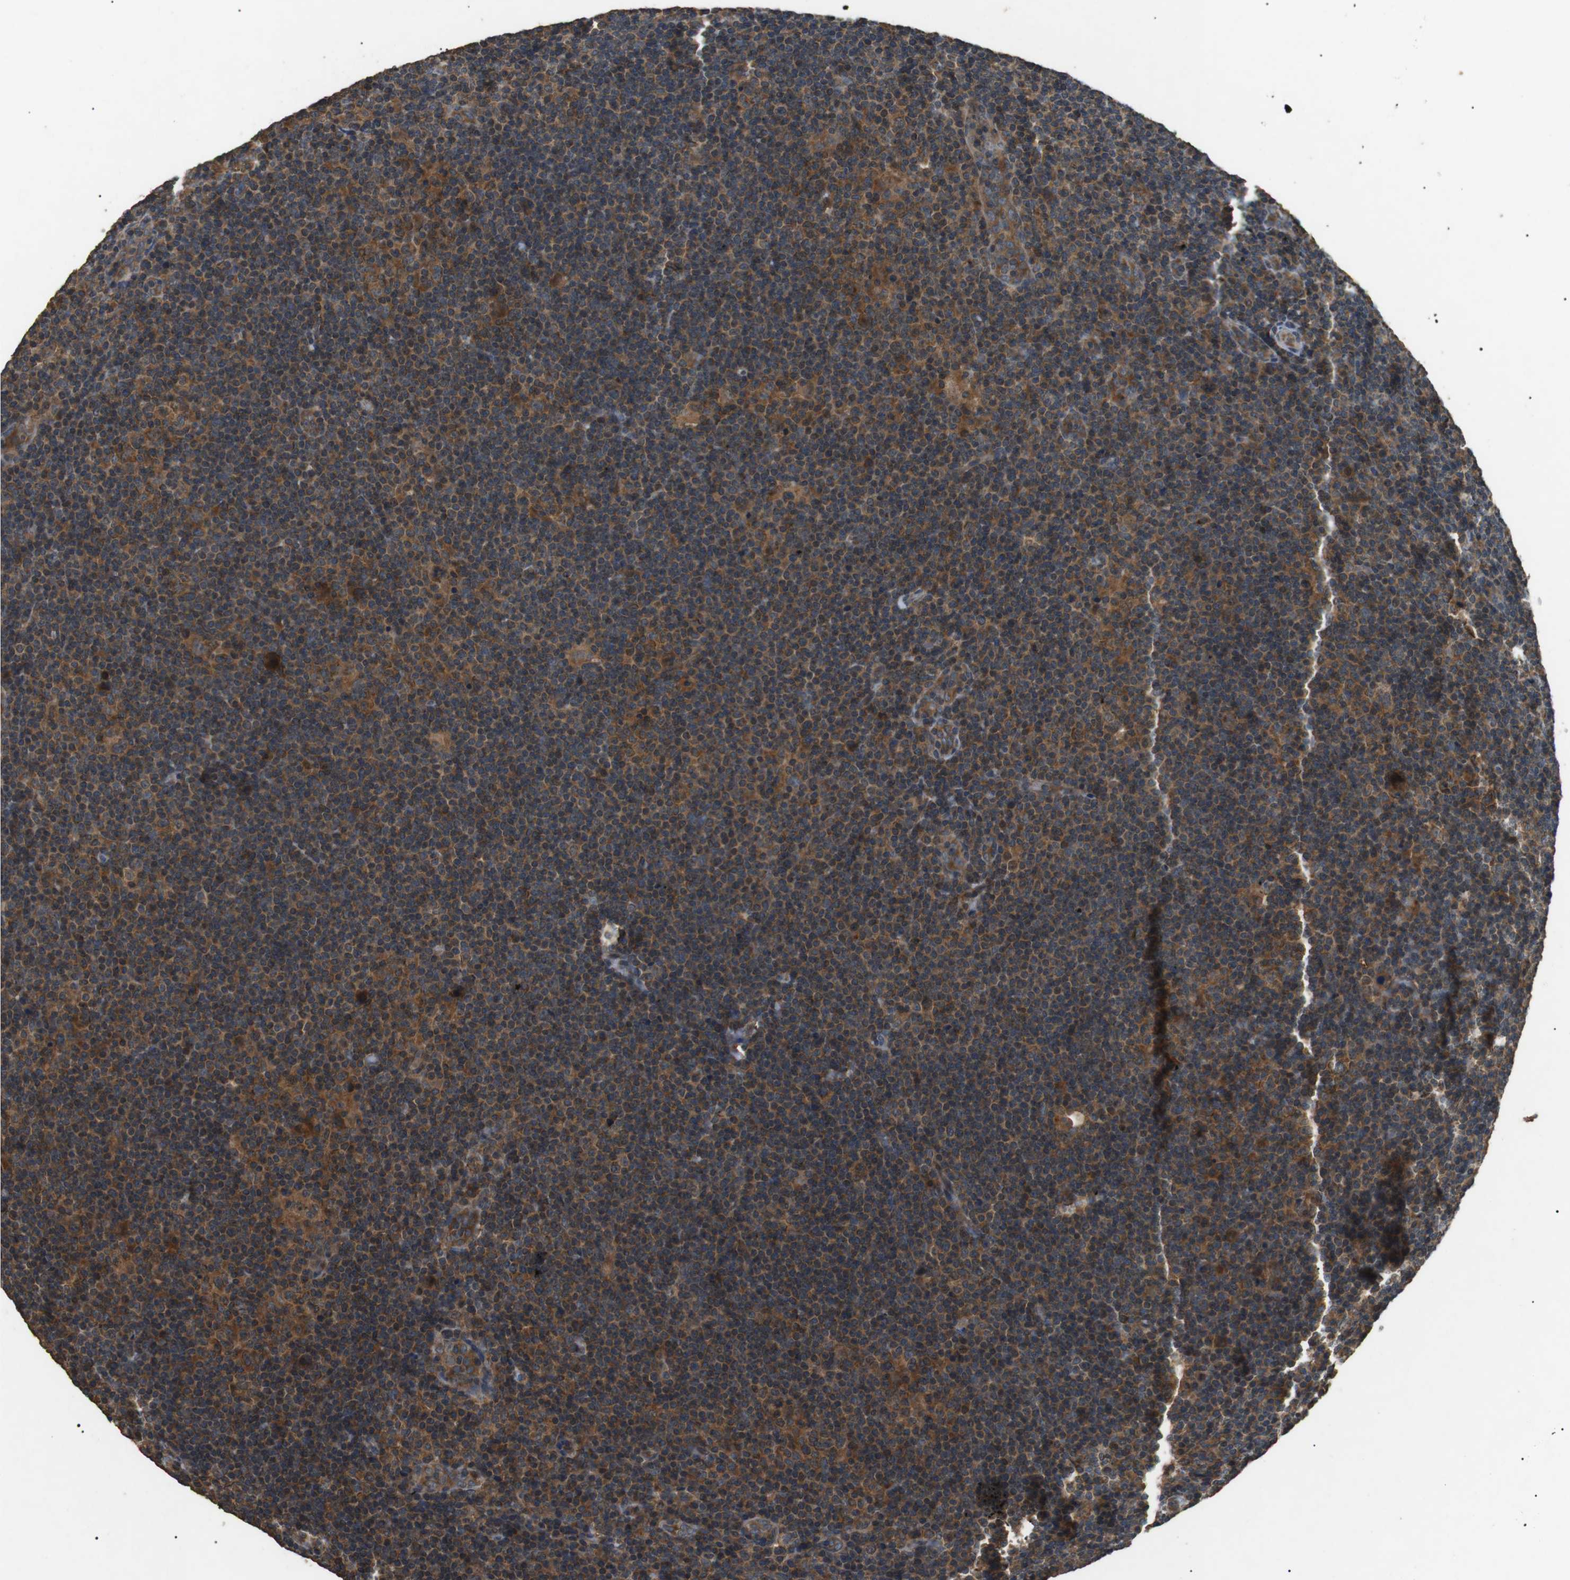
{"staining": {"intensity": "moderate", "quantity": ">75%", "location": "cytoplasmic/membranous"}, "tissue": "lymphoma", "cell_type": "Tumor cells", "image_type": "cancer", "snomed": [{"axis": "morphology", "description": "Hodgkin's disease, NOS"}, {"axis": "topography", "description": "Lymph node"}], "caption": "Protein expression analysis of lymphoma demonstrates moderate cytoplasmic/membranous expression in about >75% of tumor cells.", "gene": "TBC1D15", "patient": {"sex": "female", "age": 57}}